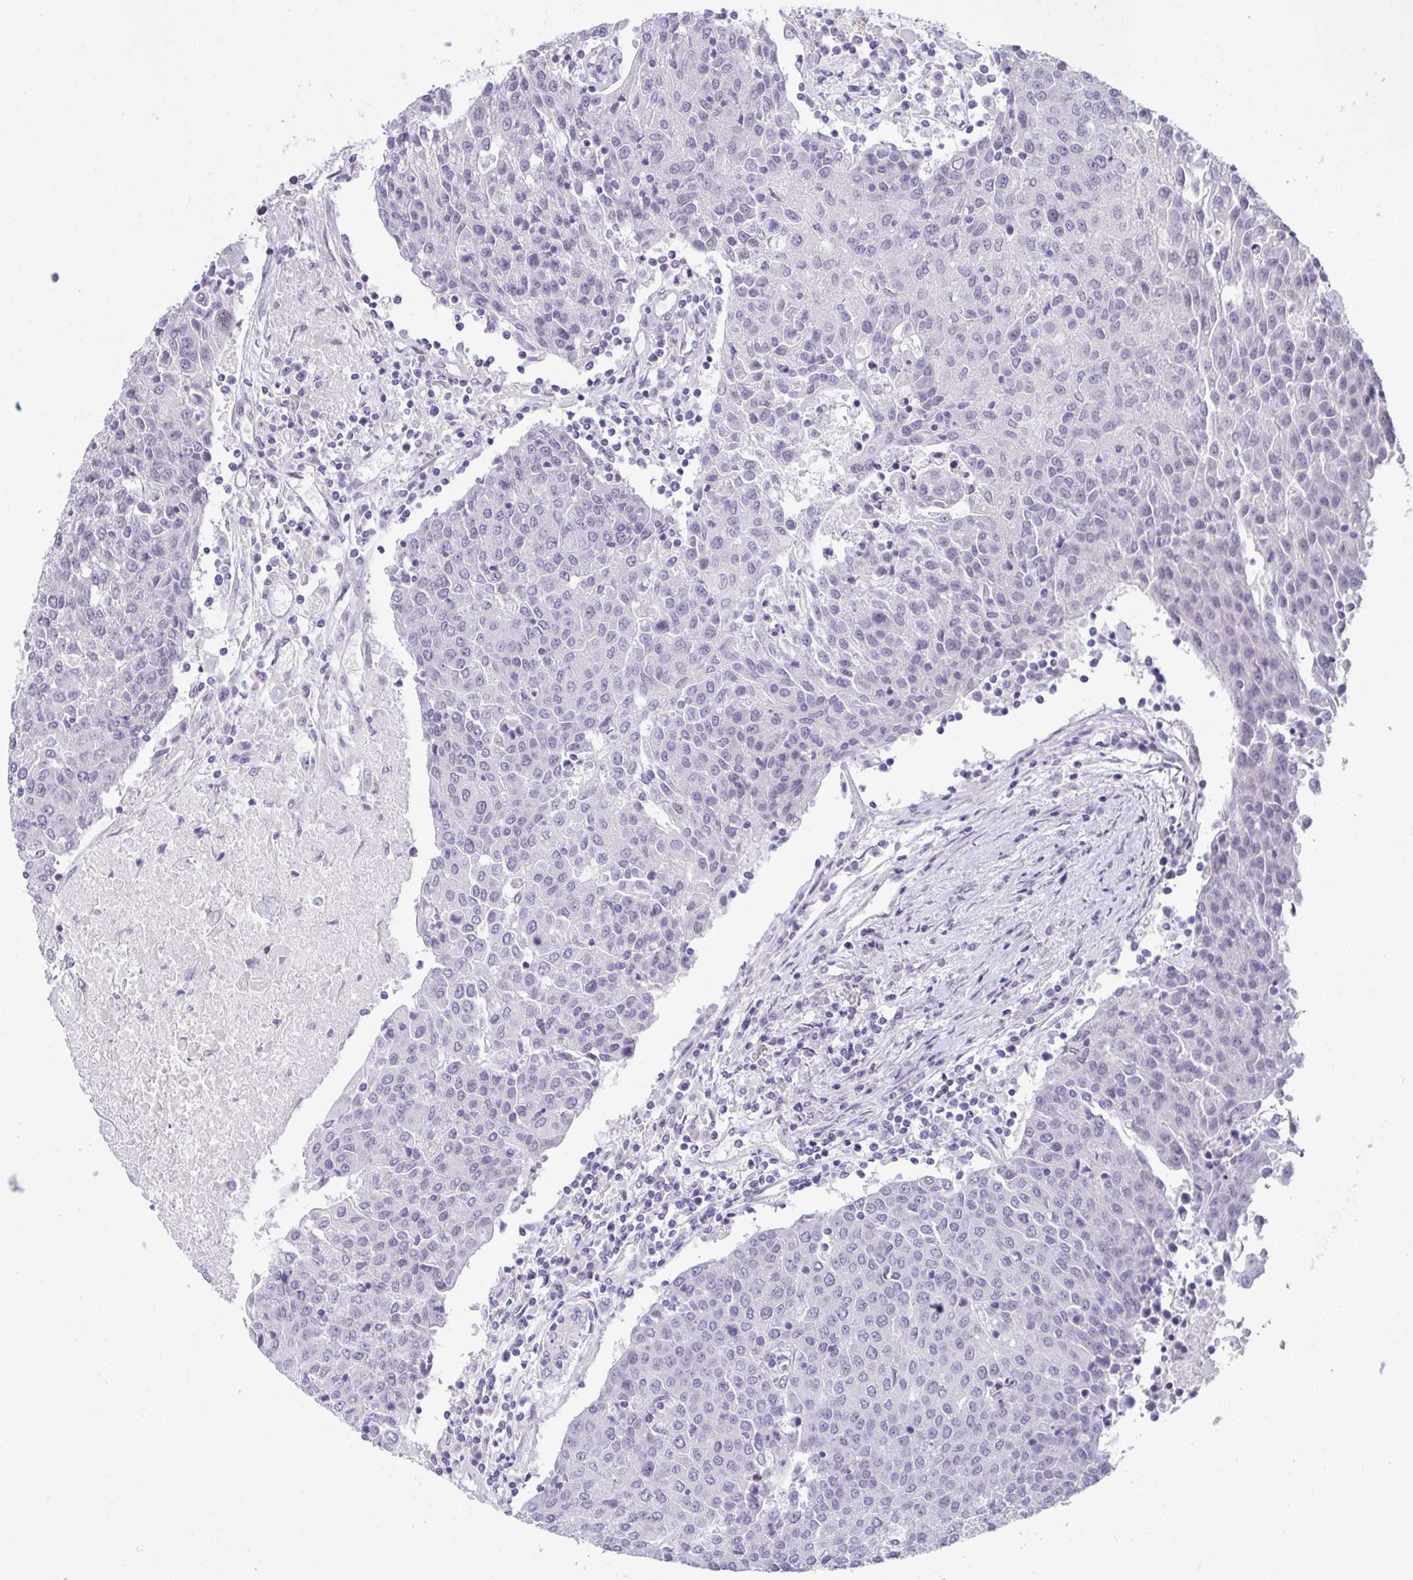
{"staining": {"intensity": "negative", "quantity": "none", "location": "none"}, "tissue": "urothelial cancer", "cell_type": "Tumor cells", "image_type": "cancer", "snomed": [{"axis": "morphology", "description": "Urothelial carcinoma, High grade"}, {"axis": "topography", "description": "Urinary bladder"}], "caption": "The histopathology image demonstrates no staining of tumor cells in urothelial cancer.", "gene": "TCEAL8", "patient": {"sex": "female", "age": 85}}